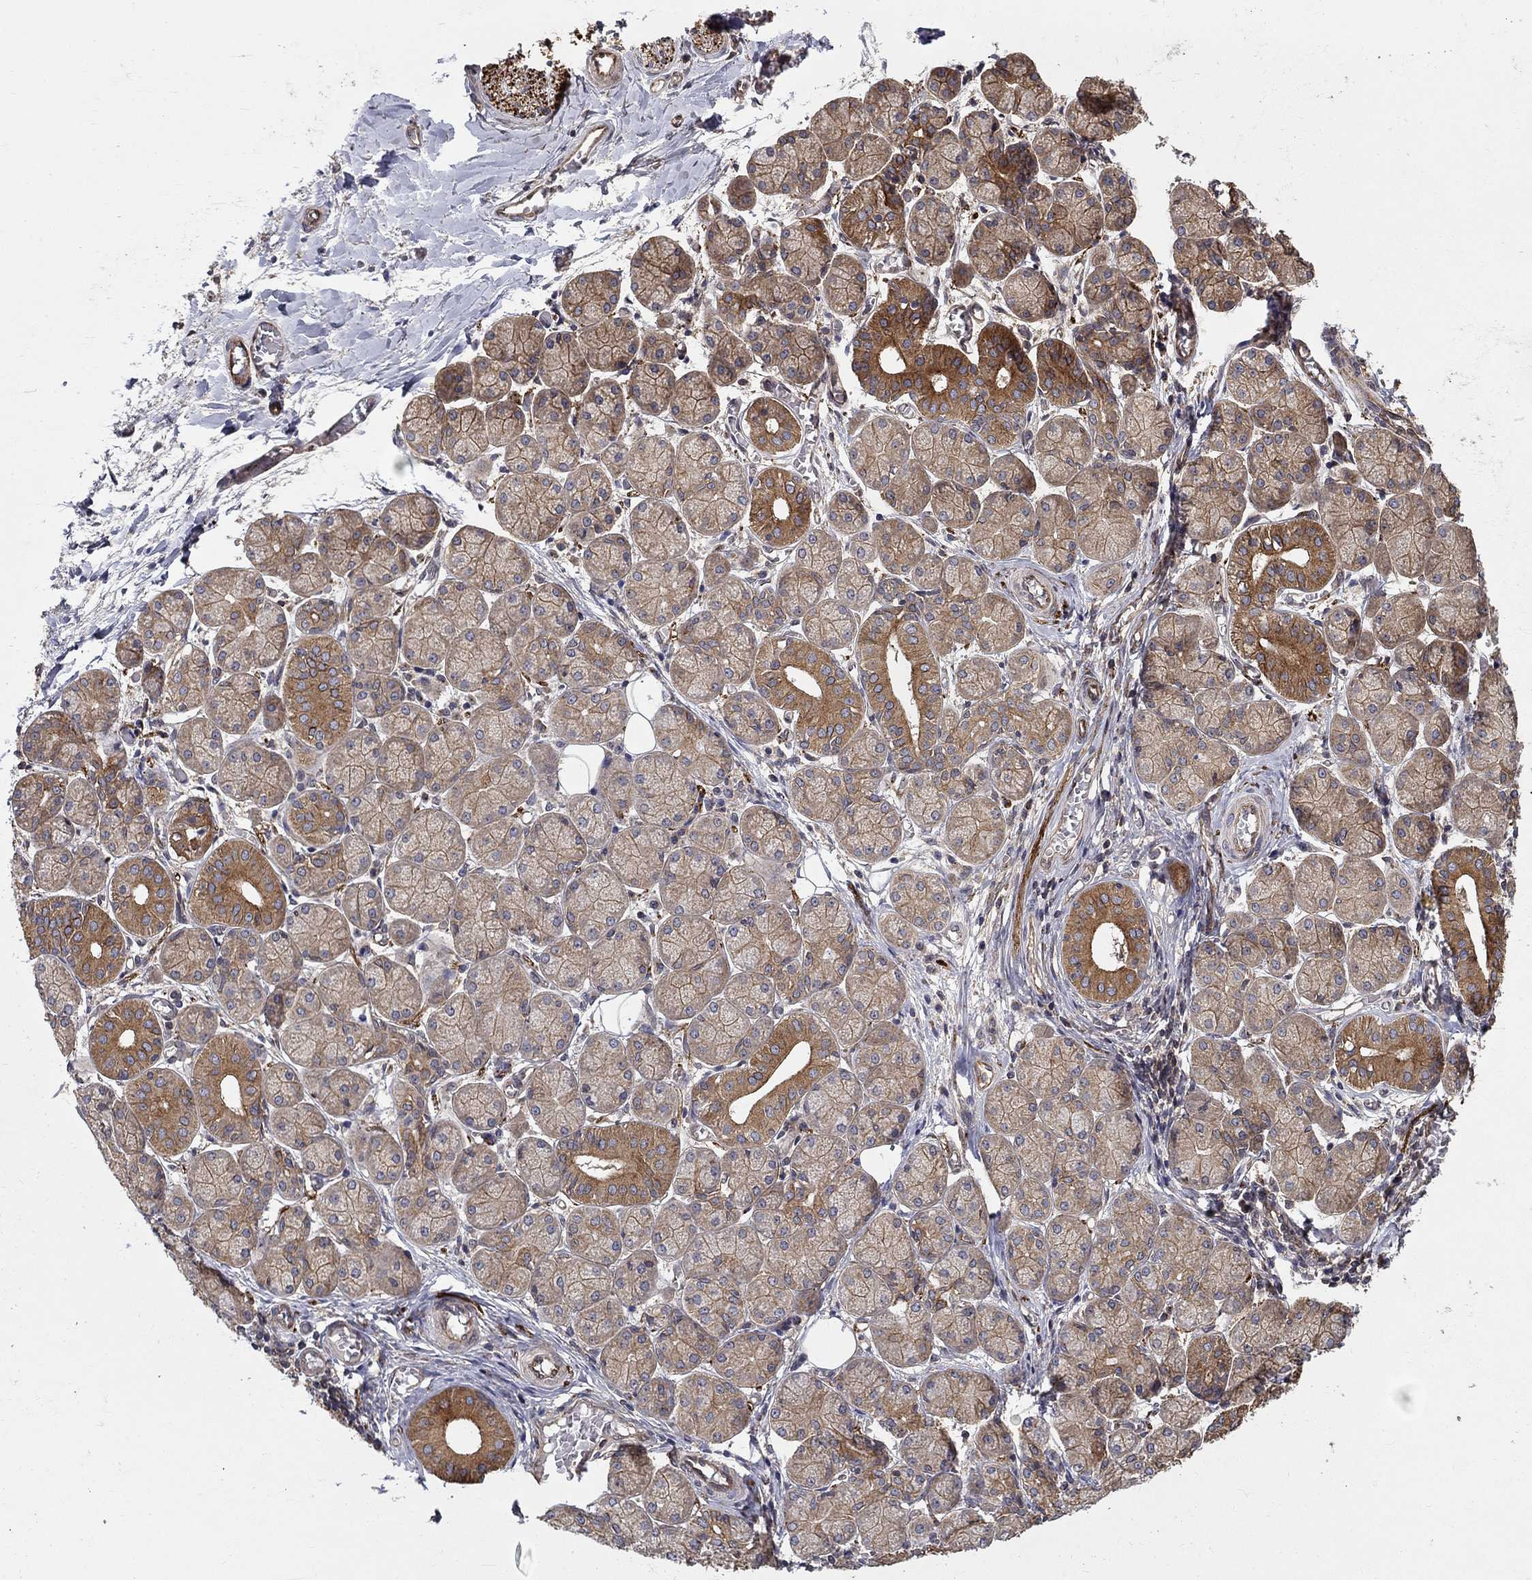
{"staining": {"intensity": "strong", "quantity": "25%-75%", "location": "cytoplasmic/membranous"}, "tissue": "salivary gland", "cell_type": "Glandular cells", "image_type": "normal", "snomed": [{"axis": "morphology", "description": "Normal tissue, NOS"}, {"axis": "topography", "description": "Salivary gland"}, {"axis": "topography", "description": "Peripheral nerve tissue"}], "caption": "Strong cytoplasmic/membranous positivity is appreciated in about 25%-75% of glandular cells in normal salivary gland. Using DAB (3,3'-diaminobenzidine) (brown) and hematoxylin (blue) stains, captured at high magnification using brightfield microscopy.", "gene": "BMERB1", "patient": {"sex": "female", "age": 24}}